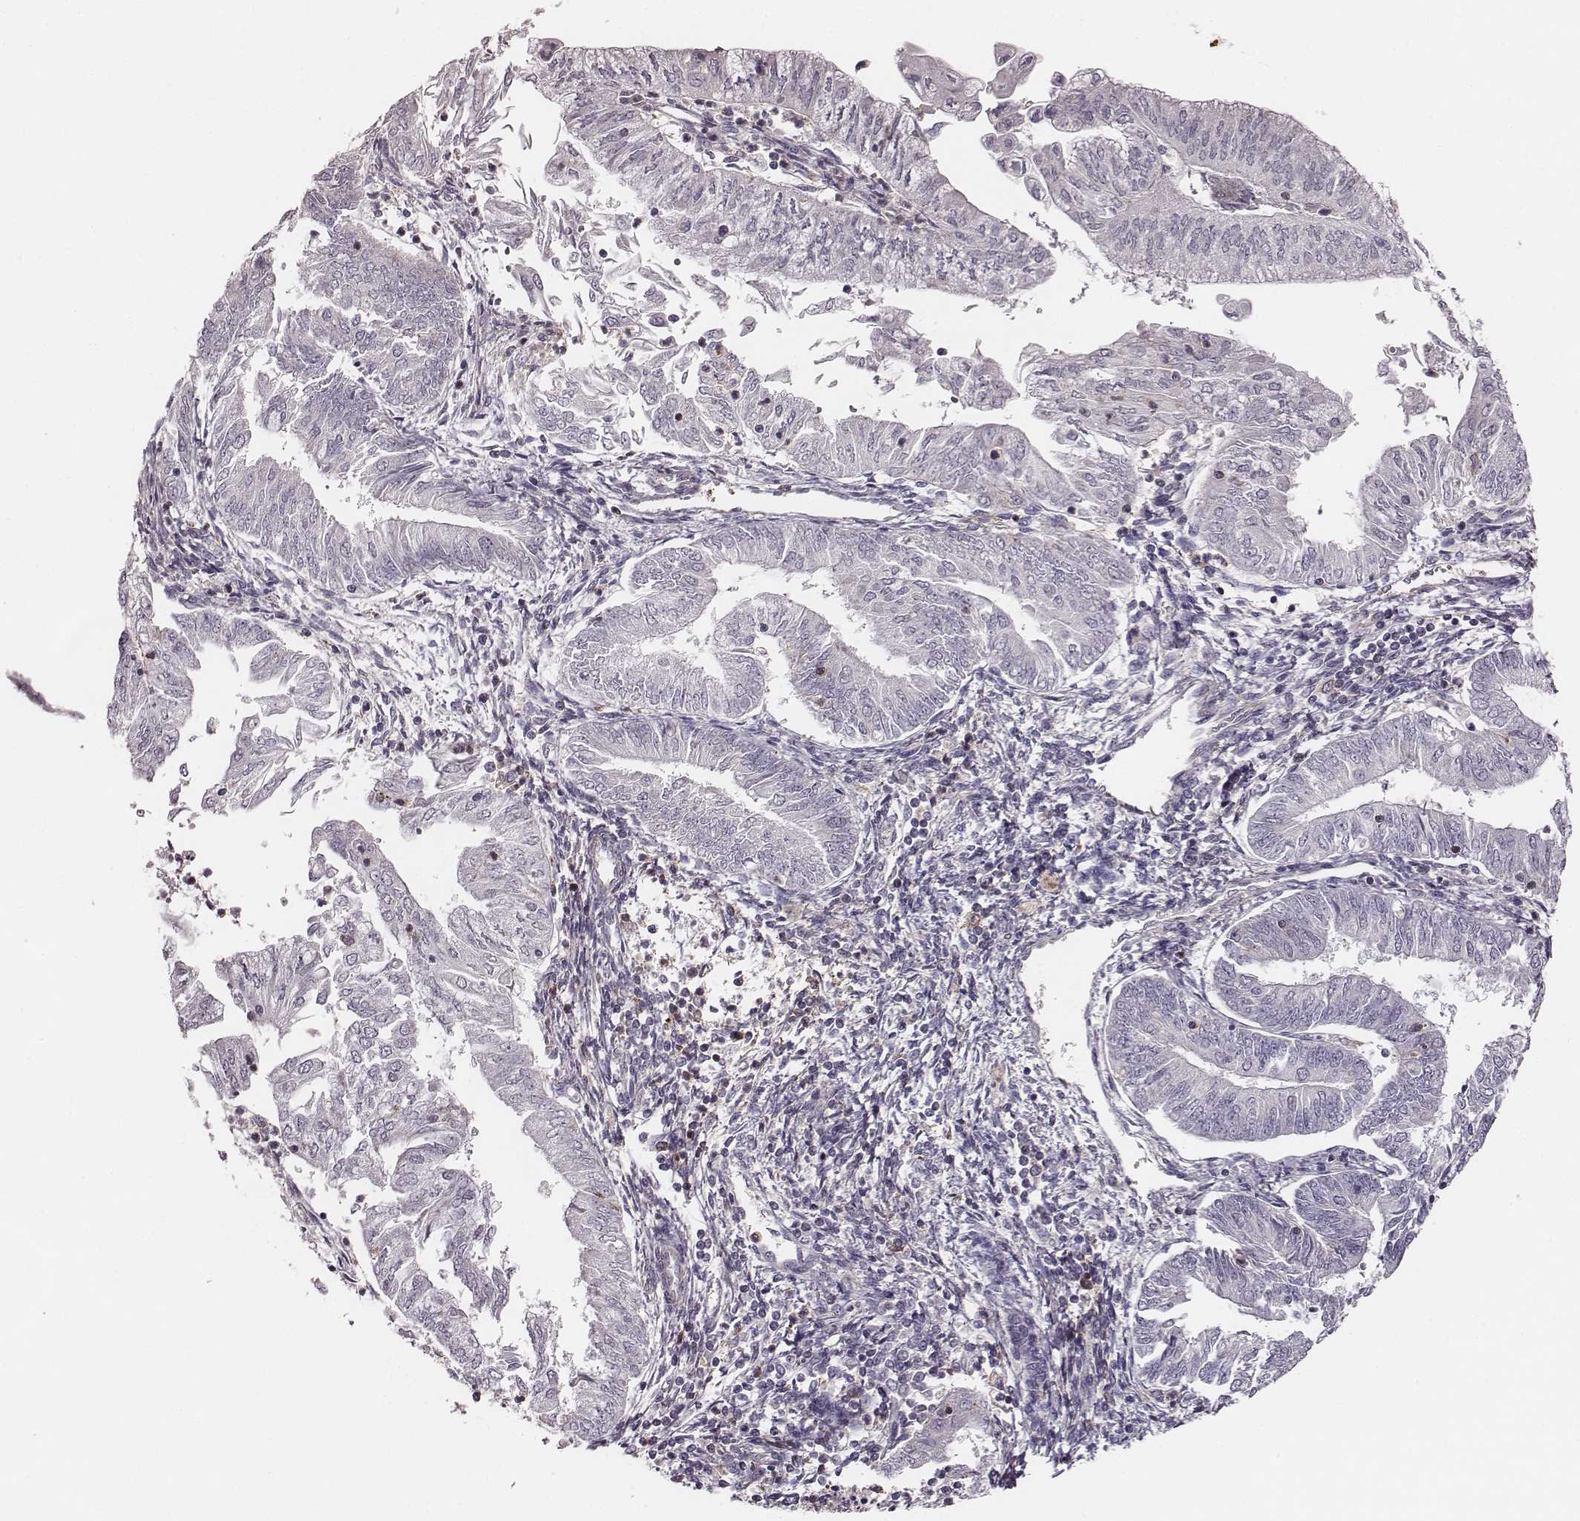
{"staining": {"intensity": "negative", "quantity": "none", "location": "none"}, "tissue": "endometrial cancer", "cell_type": "Tumor cells", "image_type": "cancer", "snomed": [{"axis": "morphology", "description": "Adenocarcinoma, NOS"}, {"axis": "topography", "description": "Endometrium"}], "caption": "A micrograph of human endometrial cancer is negative for staining in tumor cells.", "gene": "ZYX", "patient": {"sex": "female", "age": 55}}